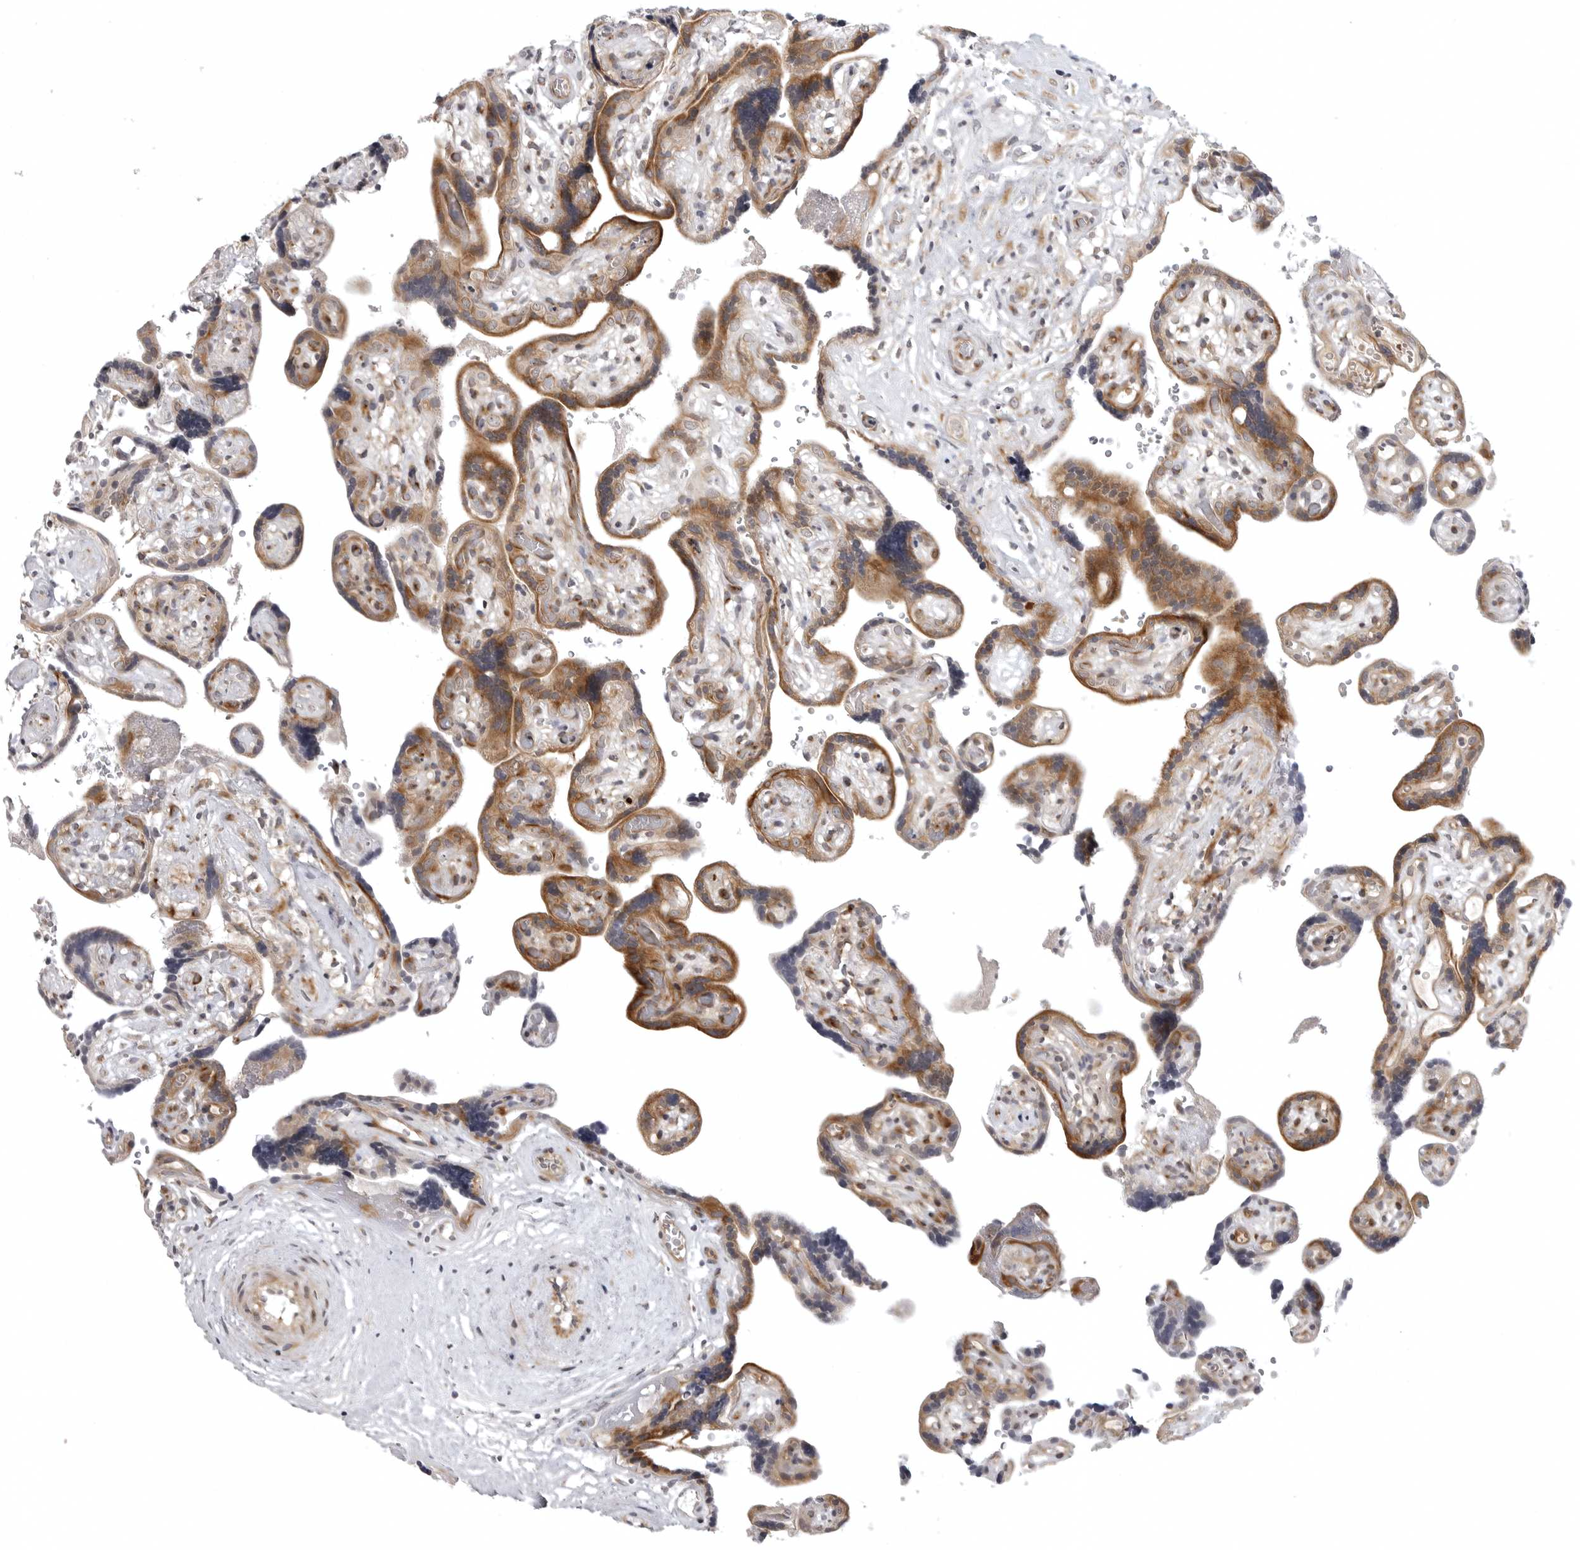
{"staining": {"intensity": "strong", "quantity": ">75%", "location": "cytoplasmic/membranous"}, "tissue": "placenta", "cell_type": "Decidual cells", "image_type": "normal", "snomed": [{"axis": "morphology", "description": "Normal tissue, NOS"}, {"axis": "topography", "description": "Placenta"}], "caption": "IHC photomicrograph of normal placenta: human placenta stained using immunohistochemistry (IHC) demonstrates high levels of strong protein expression localized specifically in the cytoplasmic/membranous of decidual cells, appearing as a cytoplasmic/membranous brown color.", "gene": "CD300LD", "patient": {"sex": "female", "age": 30}}